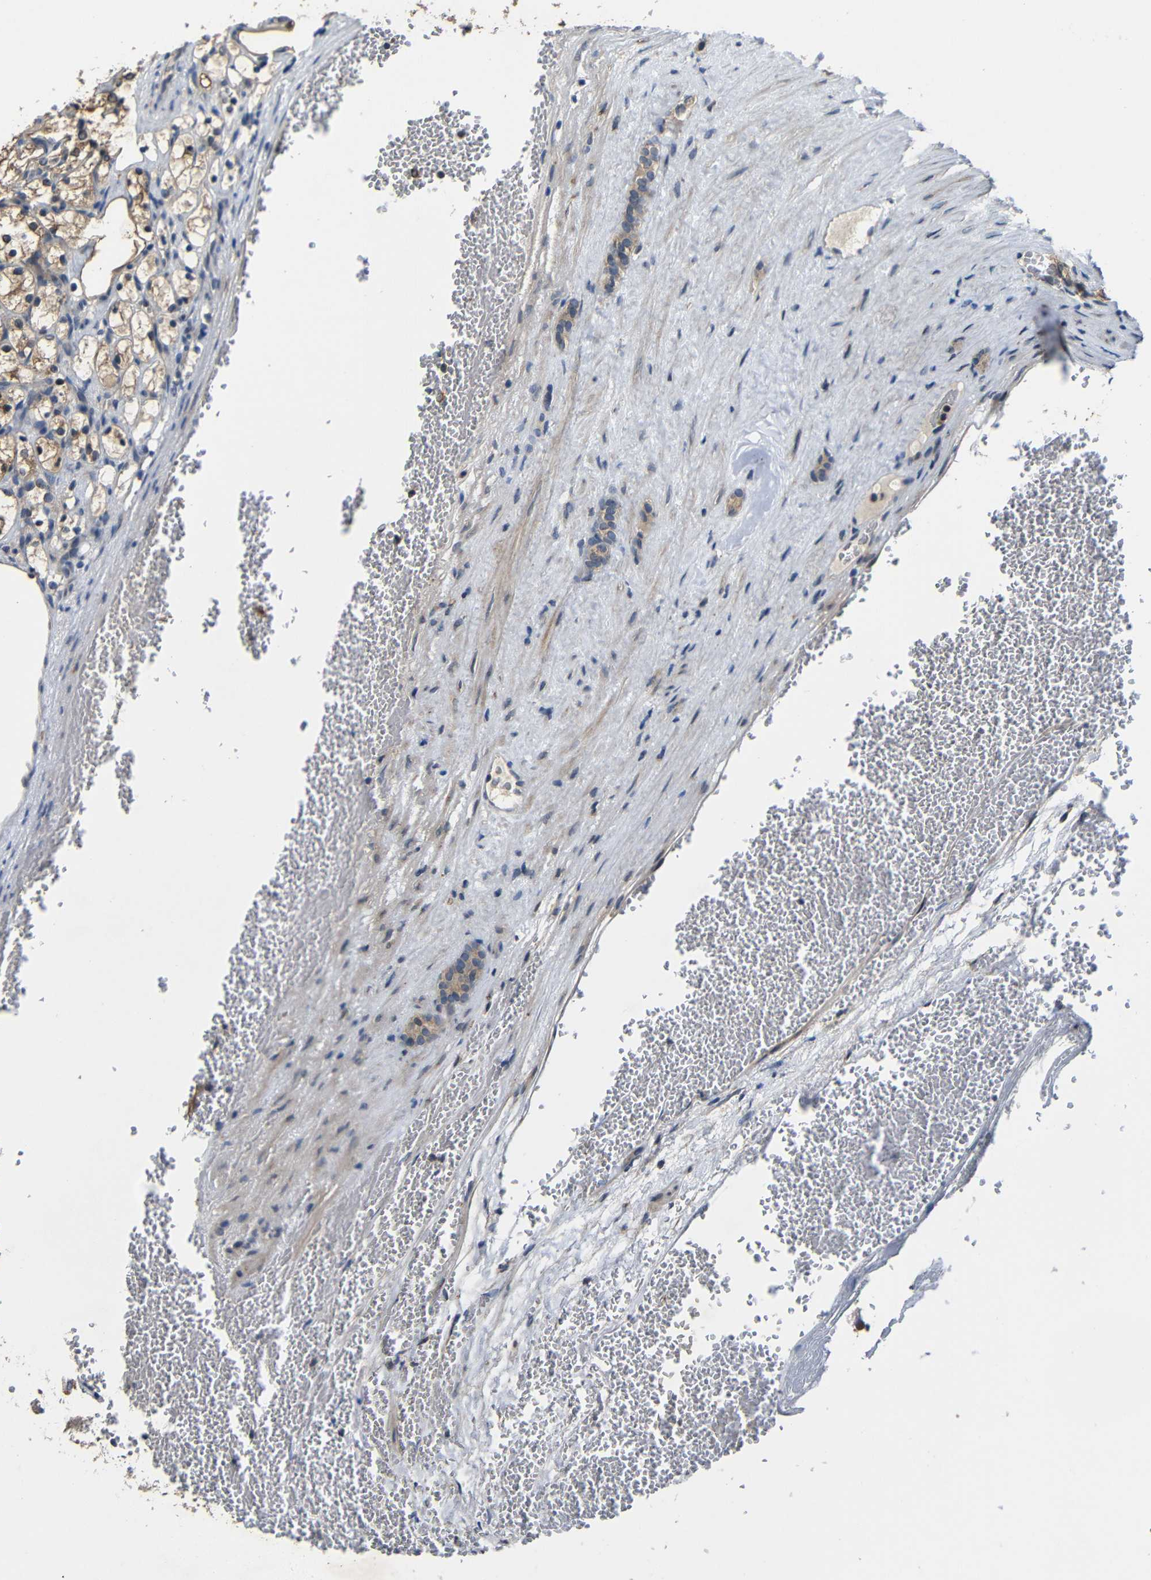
{"staining": {"intensity": "moderate", "quantity": ">75%", "location": "cytoplasmic/membranous"}, "tissue": "renal cancer", "cell_type": "Tumor cells", "image_type": "cancer", "snomed": [{"axis": "morphology", "description": "Adenocarcinoma, NOS"}, {"axis": "topography", "description": "Kidney"}], "caption": "DAB immunohistochemical staining of human renal adenocarcinoma exhibits moderate cytoplasmic/membranous protein expression in approximately >75% of tumor cells.", "gene": "C6orf89", "patient": {"sex": "female", "age": 69}}